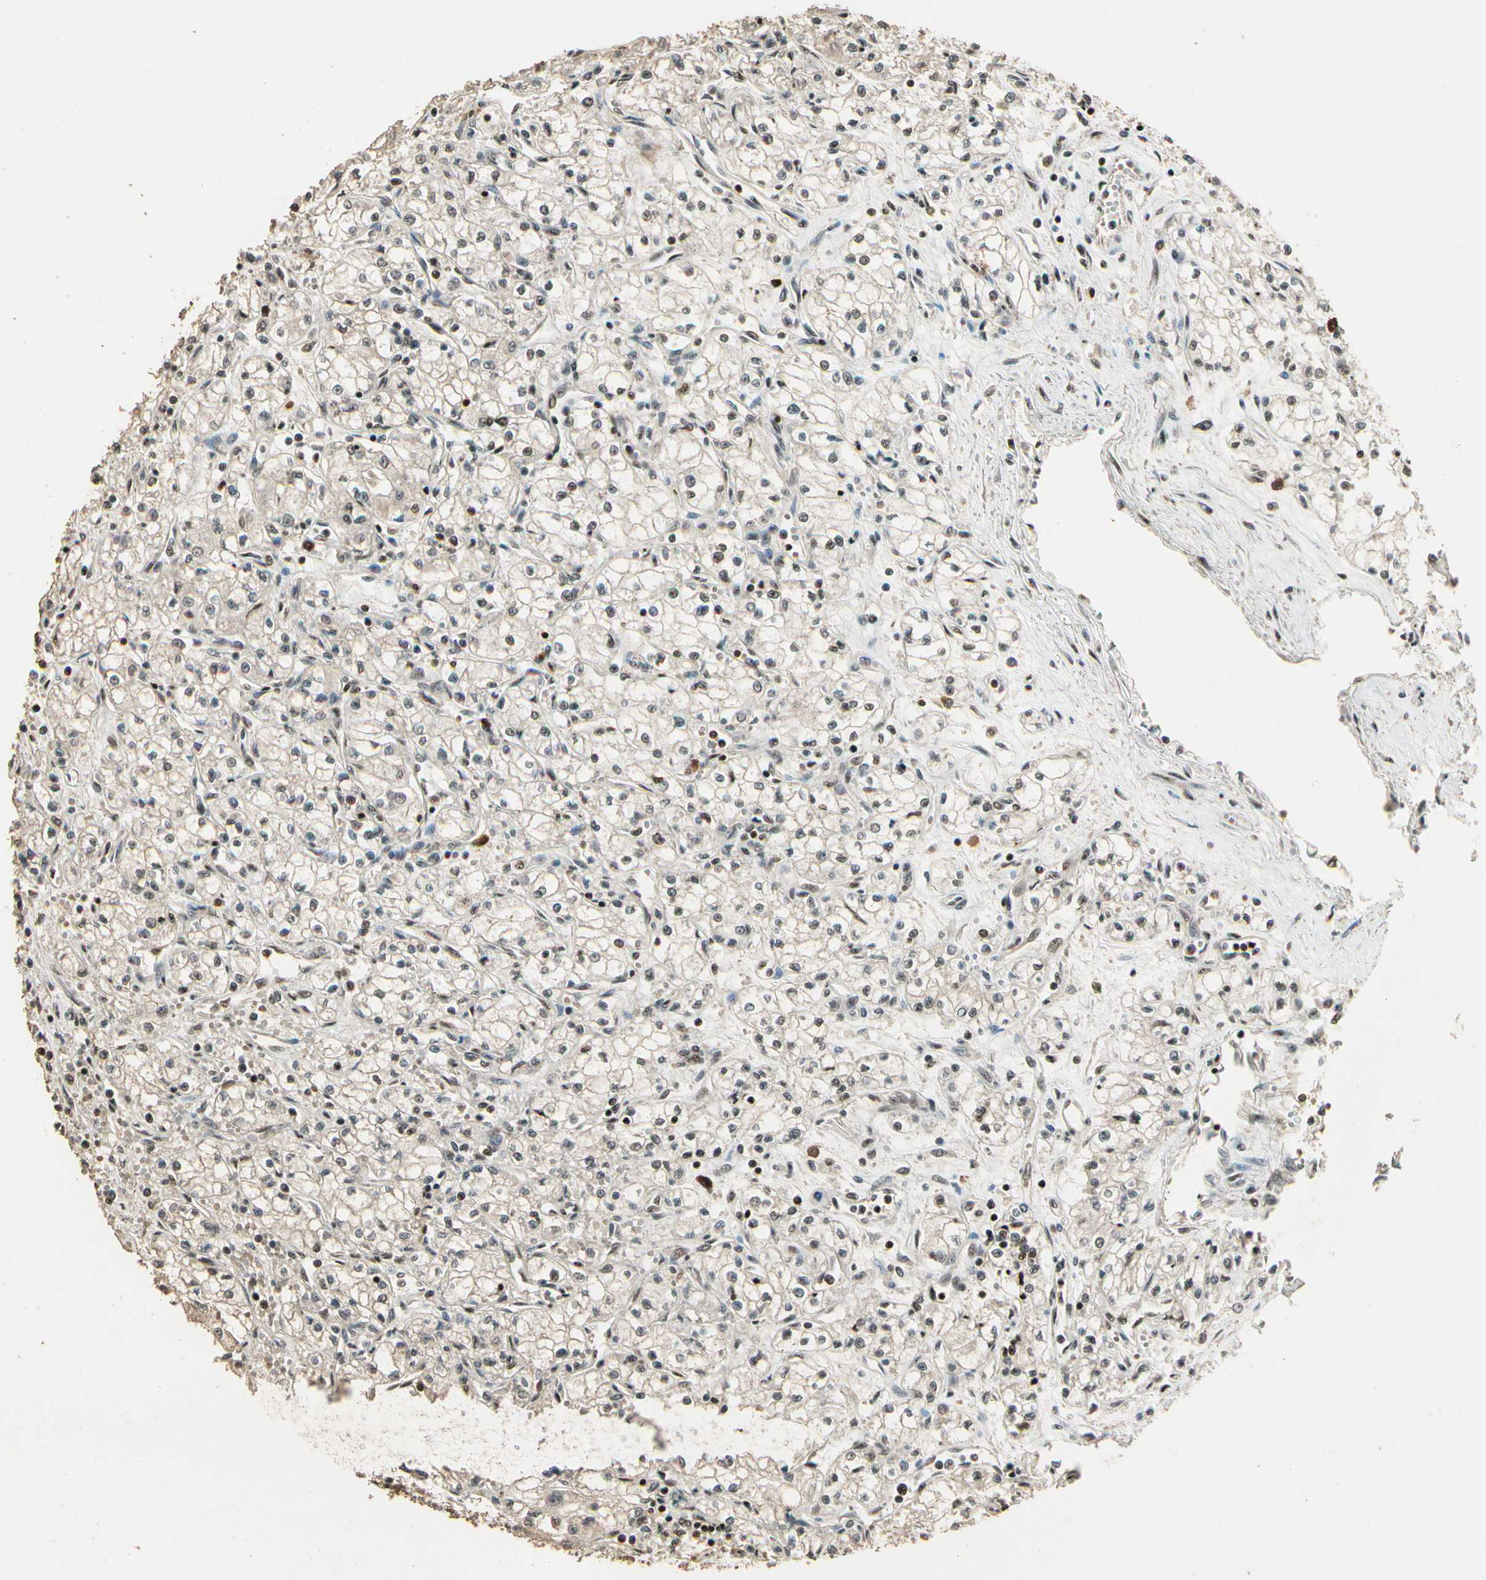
{"staining": {"intensity": "moderate", "quantity": ">75%", "location": "nuclear"}, "tissue": "renal cancer", "cell_type": "Tumor cells", "image_type": "cancer", "snomed": [{"axis": "morphology", "description": "Normal tissue, NOS"}, {"axis": "morphology", "description": "Adenocarcinoma, NOS"}, {"axis": "topography", "description": "Kidney"}], "caption": "Immunohistochemical staining of human renal adenocarcinoma shows medium levels of moderate nuclear protein staining in approximately >75% of tumor cells.", "gene": "RBM25", "patient": {"sex": "male", "age": 59}}